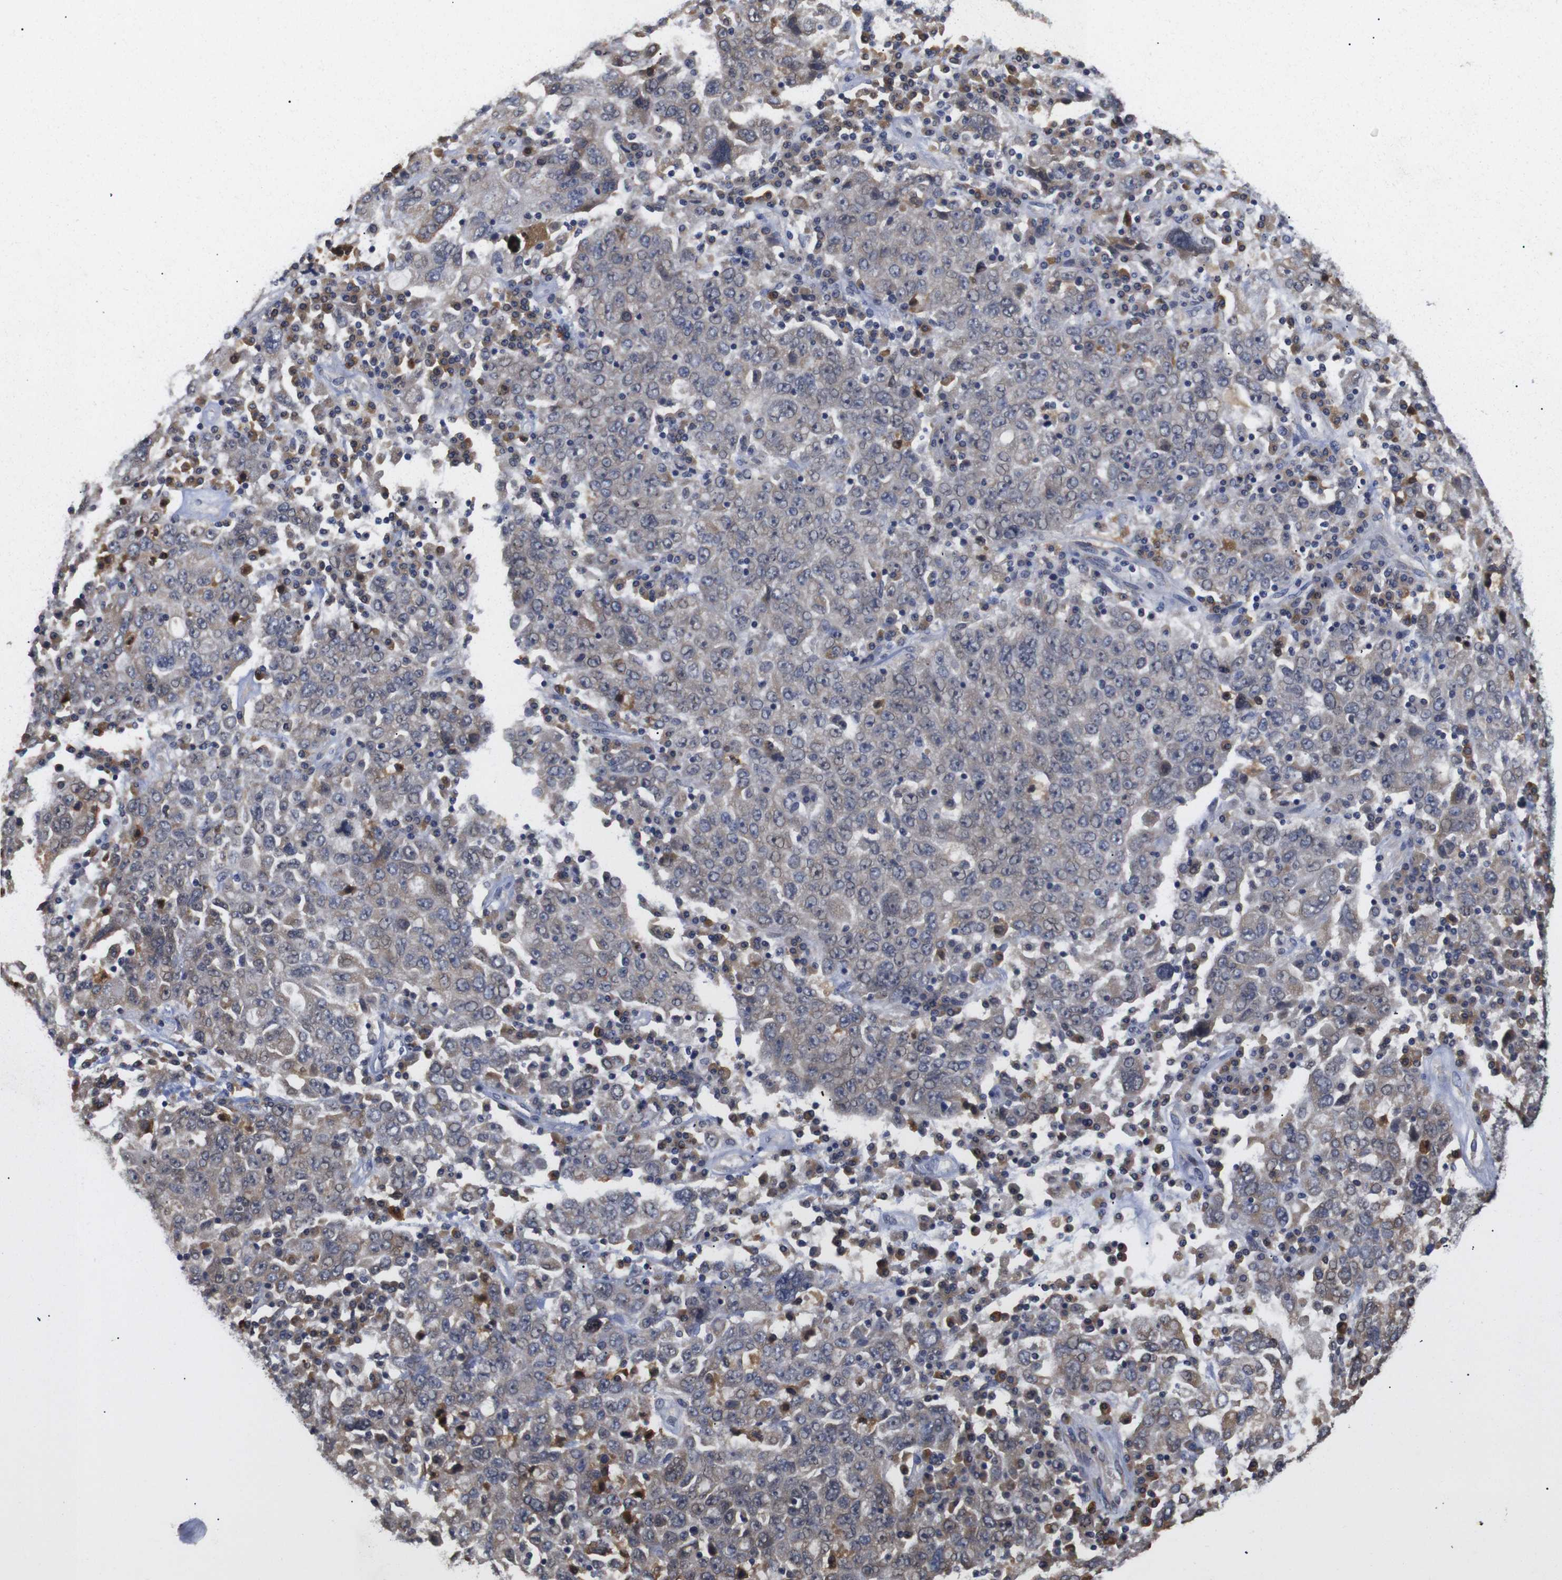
{"staining": {"intensity": "moderate", "quantity": "25%-75%", "location": "cytoplasmic/membranous"}, "tissue": "ovarian cancer", "cell_type": "Tumor cells", "image_type": "cancer", "snomed": [{"axis": "morphology", "description": "Carcinoma, endometroid"}, {"axis": "topography", "description": "Ovary"}], "caption": "Protein analysis of ovarian endometroid carcinoma tissue shows moderate cytoplasmic/membranous staining in approximately 25%-75% of tumor cells.", "gene": "PDLIM5", "patient": {"sex": "female", "age": 62}}